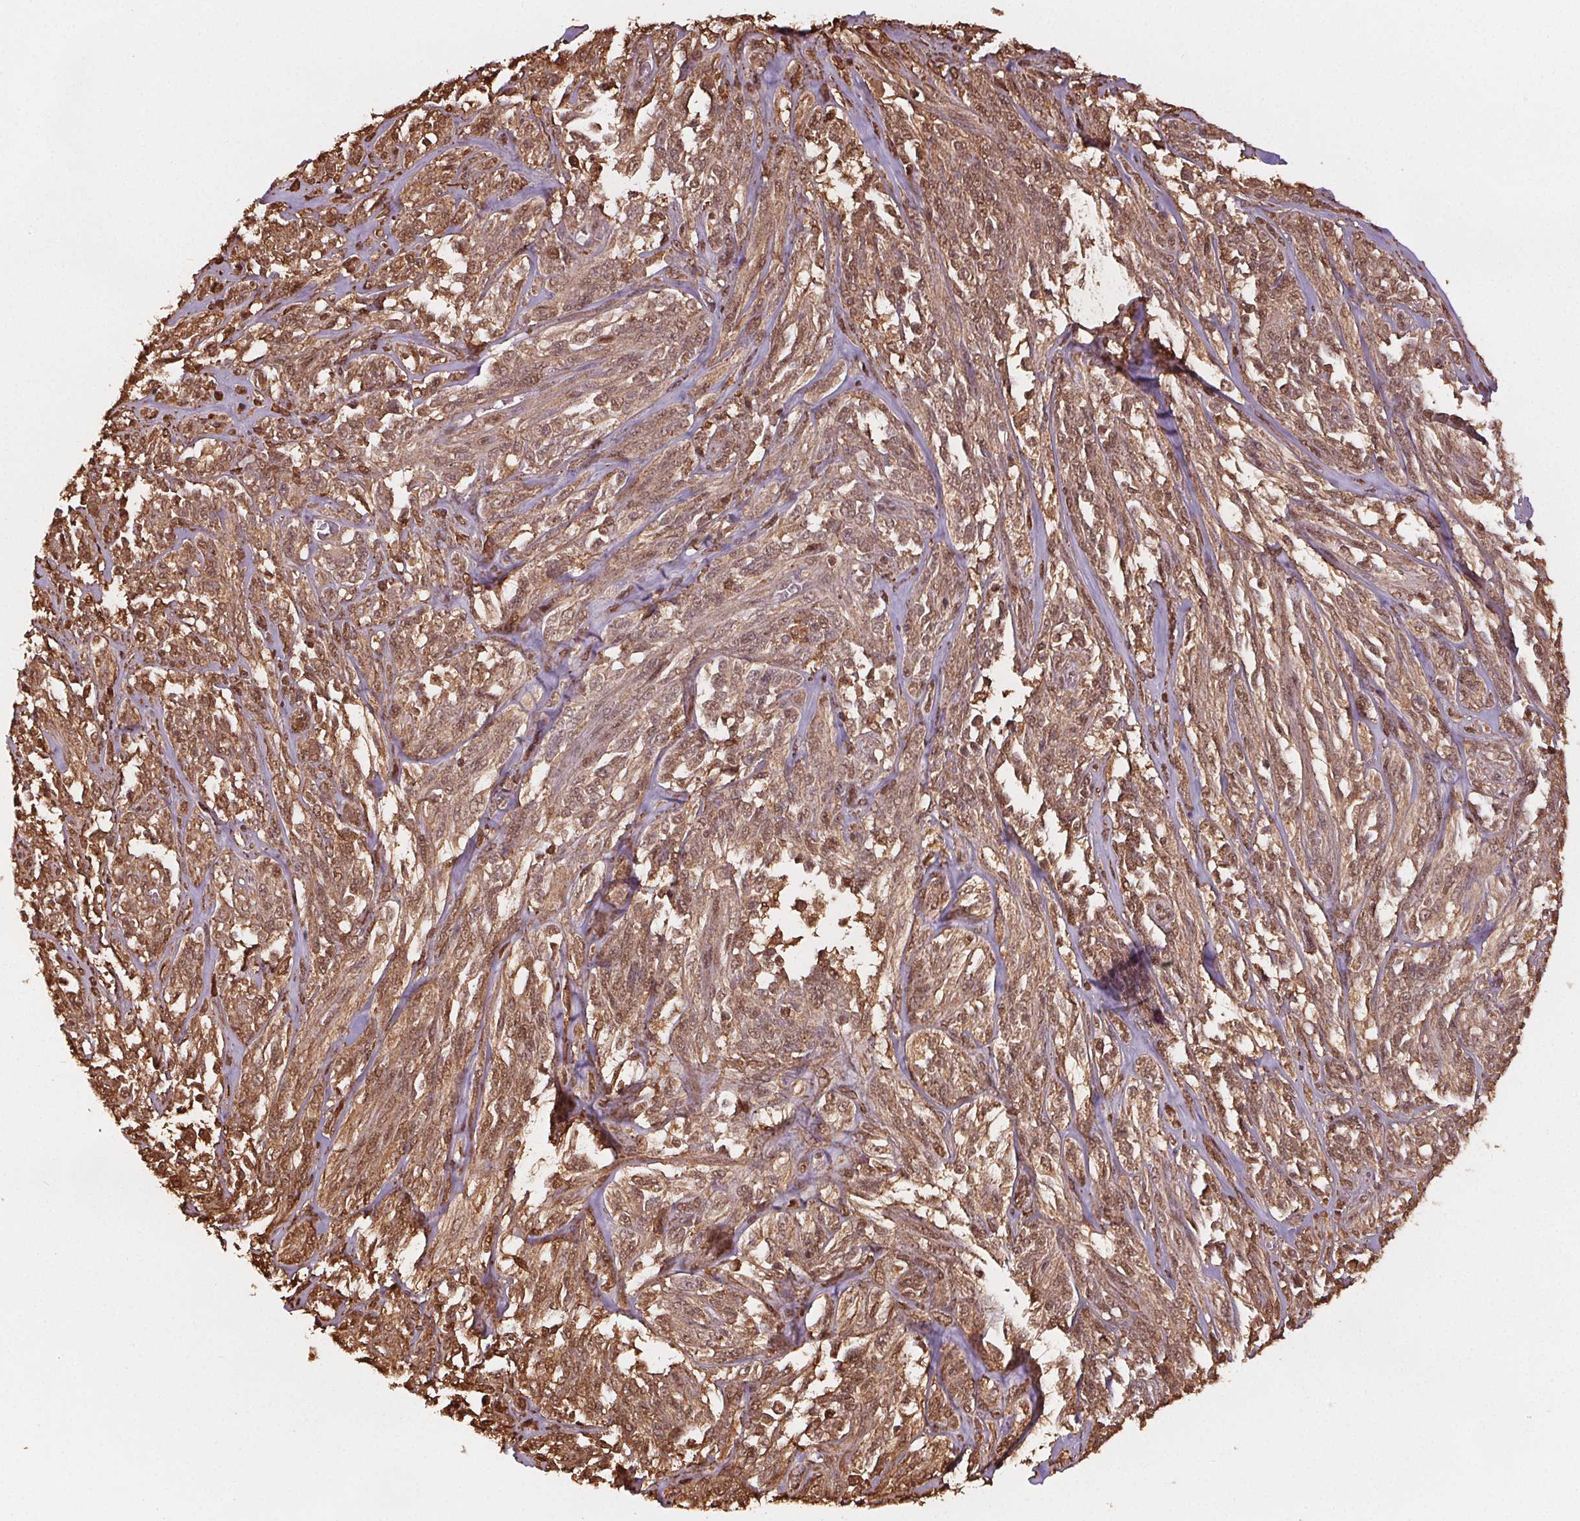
{"staining": {"intensity": "moderate", "quantity": ">75%", "location": "cytoplasmic/membranous,nuclear"}, "tissue": "melanoma", "cell_type": "Tumor cells", "image_type": "cancer", "snomed": [{"axis": "morphology", "description": "Malignant melanoma, NOS"}, {"axis": "topography", "description": "Skin"}], "caption": "Immunohistochemistry of malignant melanoma reveals medium levels of moderate cytoplasmic/membranous and nuclear positivity in approximately >75% of tumor cells.", "gene": "ENO1", "patient": {"sex": "female", "age": 91}}